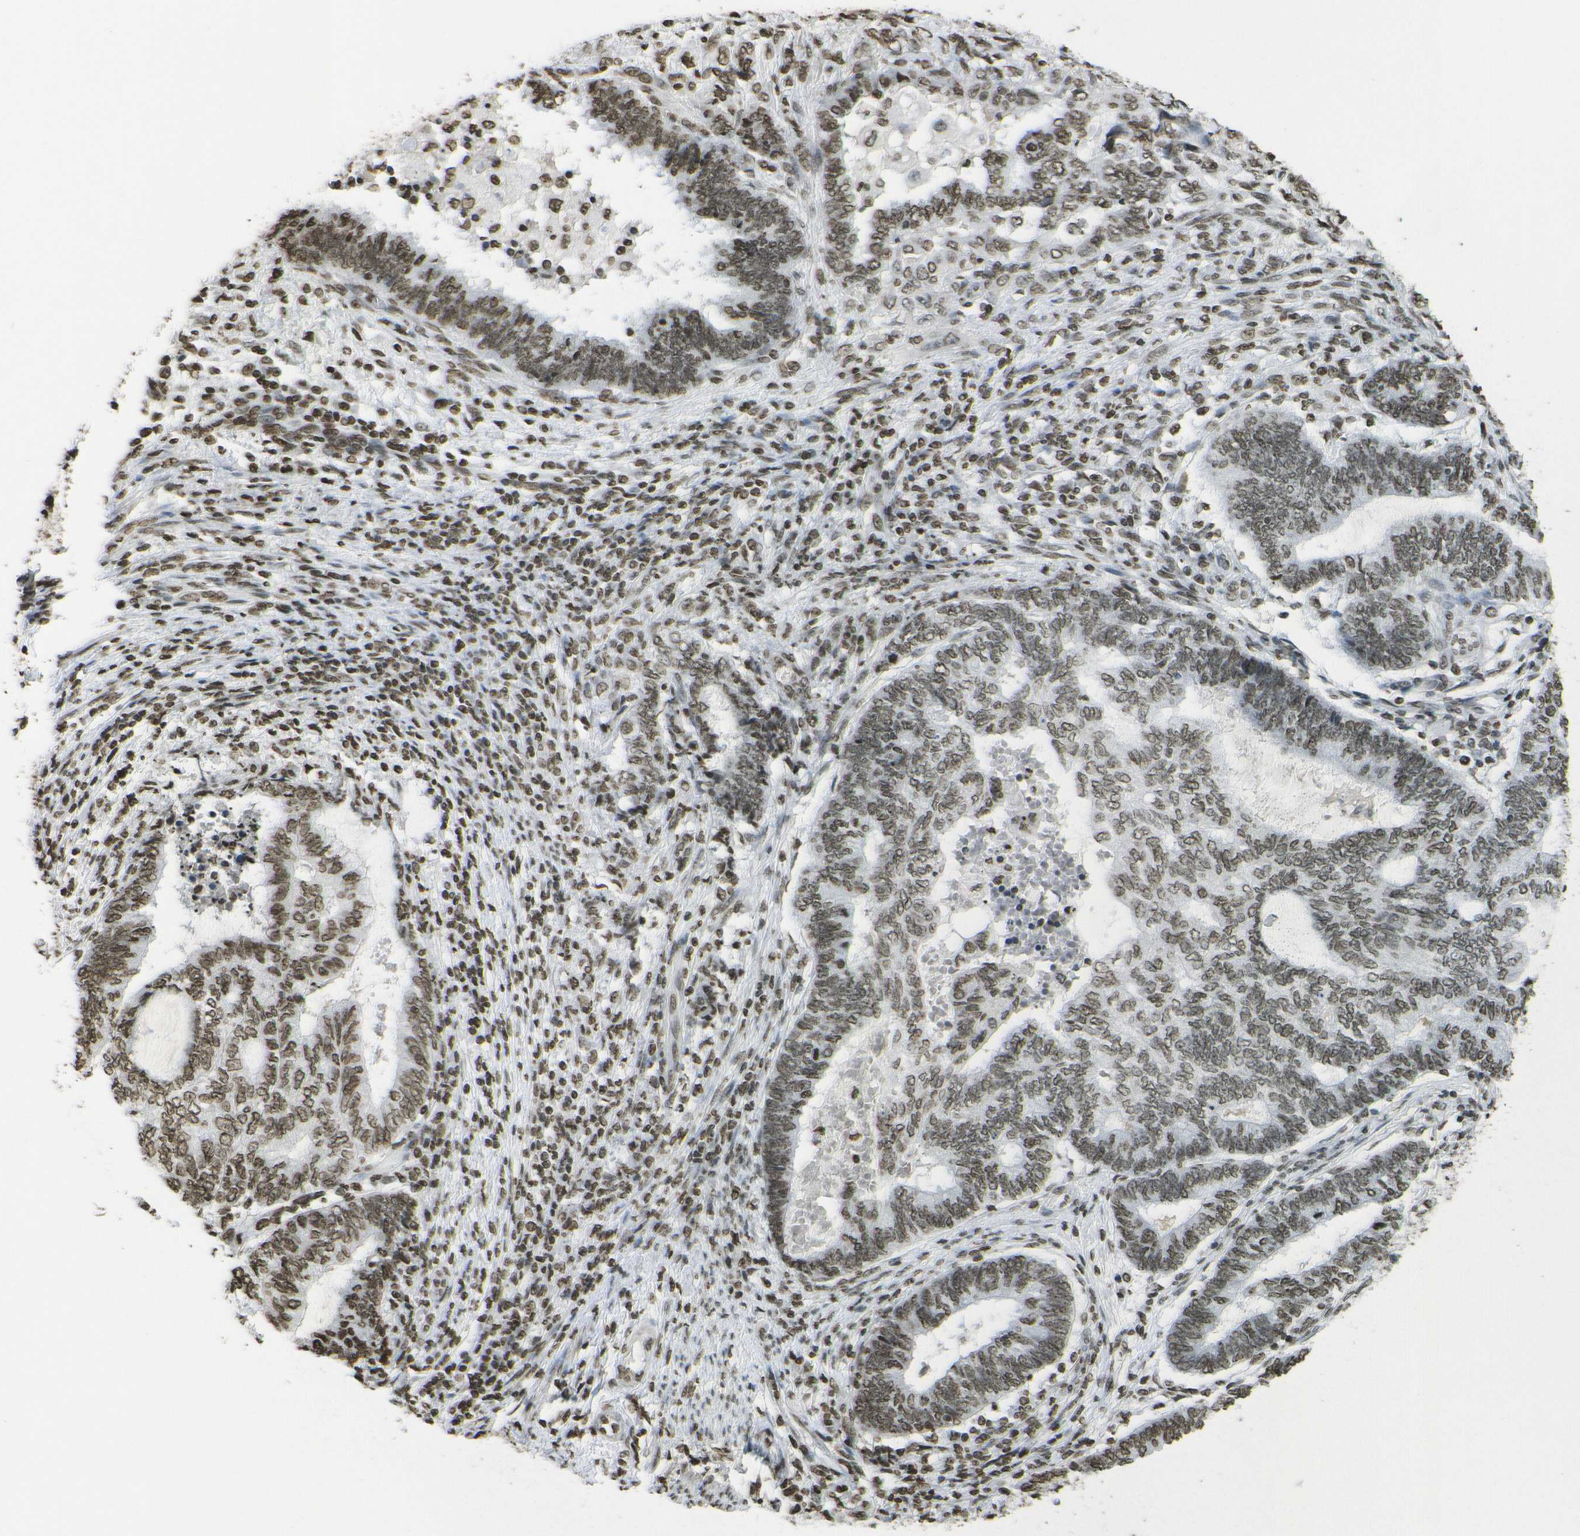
{"staining": {"intensity": "moderate", "quantity": ">75%", "location": "nuclear"}, "tissue": "endometrial cancer", "cell_type": "Tumor cells", "image_type": "cancer", "snomed": [{"axis": "morphology", "description": "Adenocarcinoma, NOS"}, {"axis": "topography", "description": "Uterus"}, {"axis": "topography", "description": "Endometrium"}], "caption": "Immunohistochemical staining of human adenocarcinoma (endometrial) displays medium levels of moderate nuclear protein positivity in about >75% of tumor cells.", "gene": "H4C16", "patient": {"sex": "female", "age": 70}}